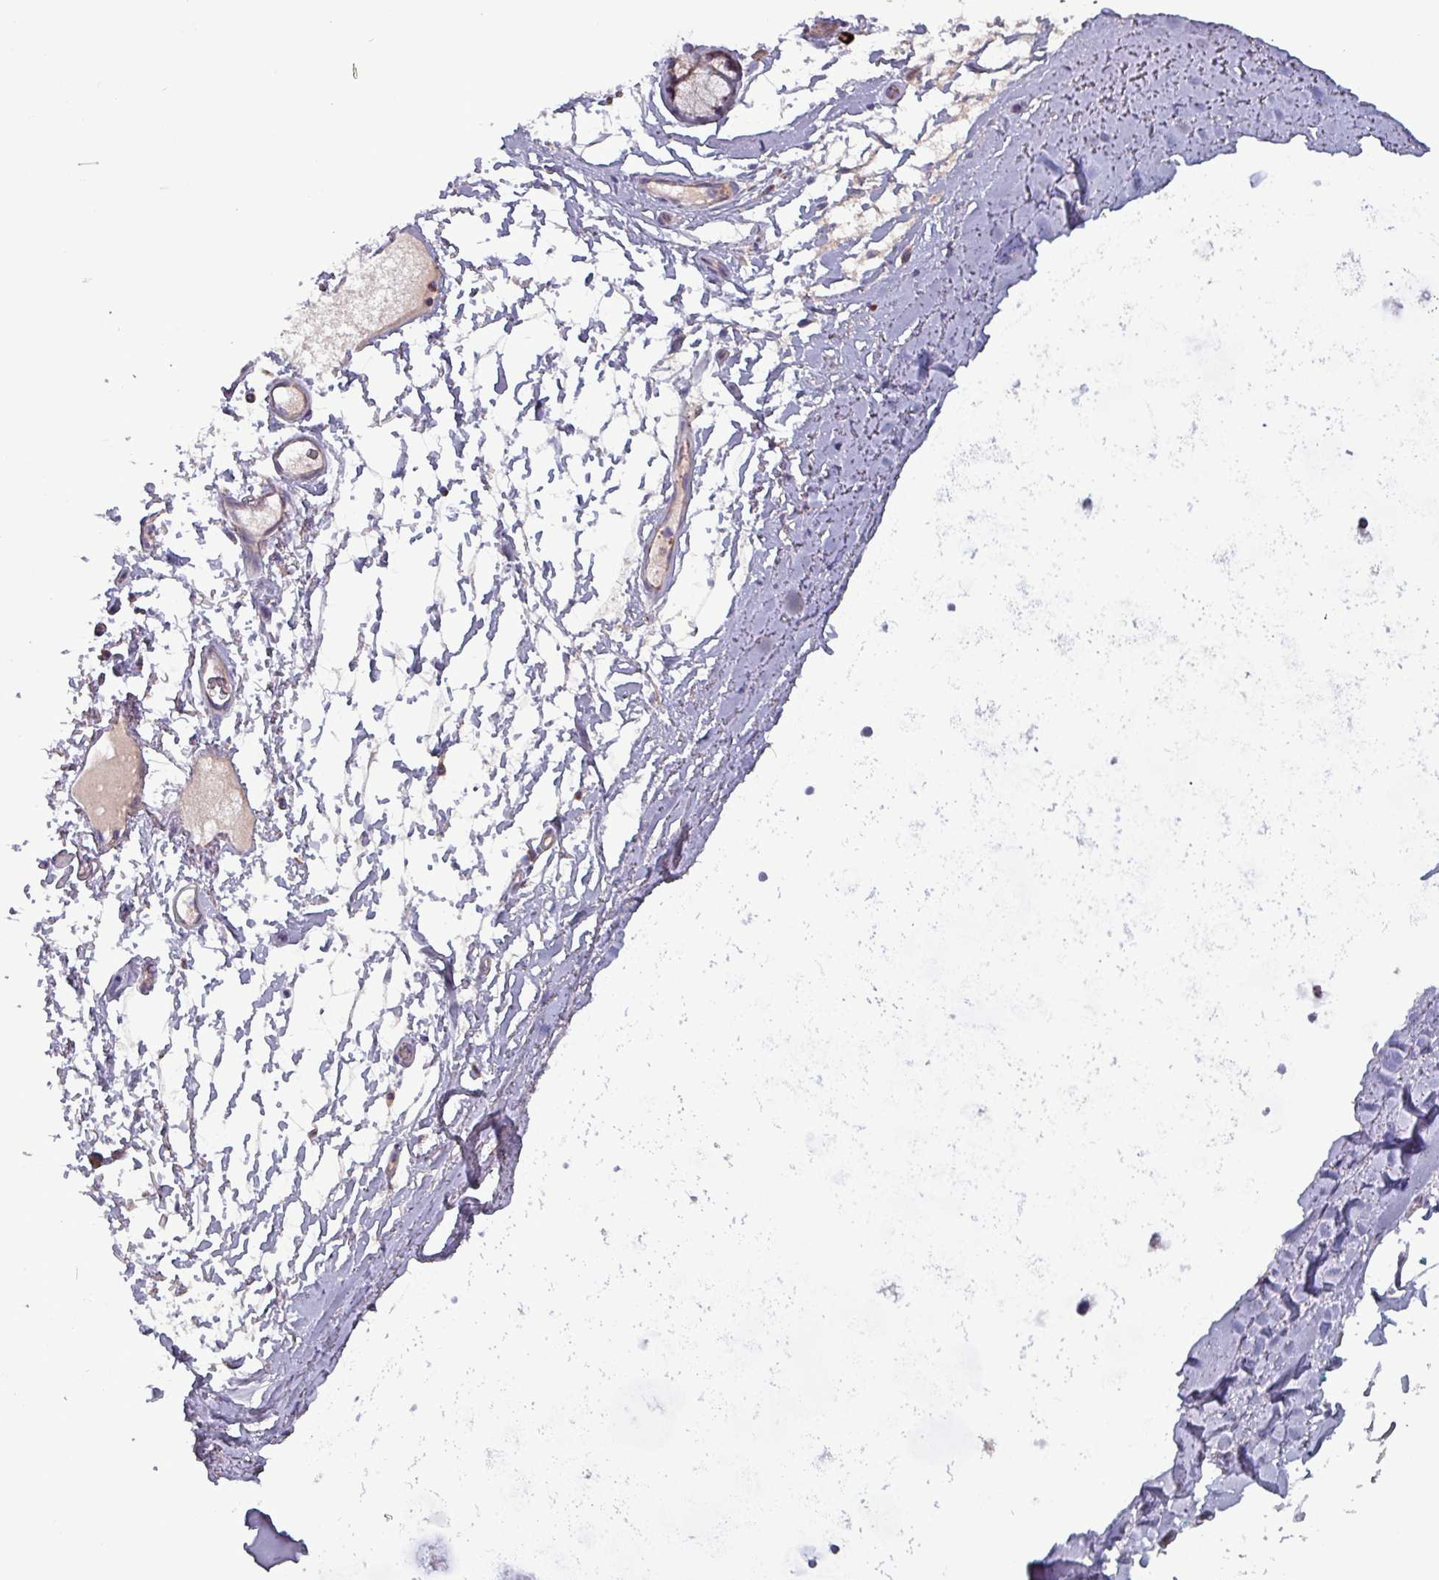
{"staining": {"intensity": "negative", "quantity": "none", "location": "none"}, "tissue": "adipose tissue", "cell_type": "Adipocytes", "image_type": "normal", "snomed": [{"axis": "morphology", "description": "Normal tissue, NOS"}, {"axis": "topography", "description": "Cartilage tissue"}, {"axis": "topography", "description": "Bronchus"}], "caption": "IHC histopathology image of normal human adipose tissue stained for a protein (brown), which exhibits no expression in adipocytes.", "gene": "ZNF322", "patient": {"sex": "female", "age": 72}}